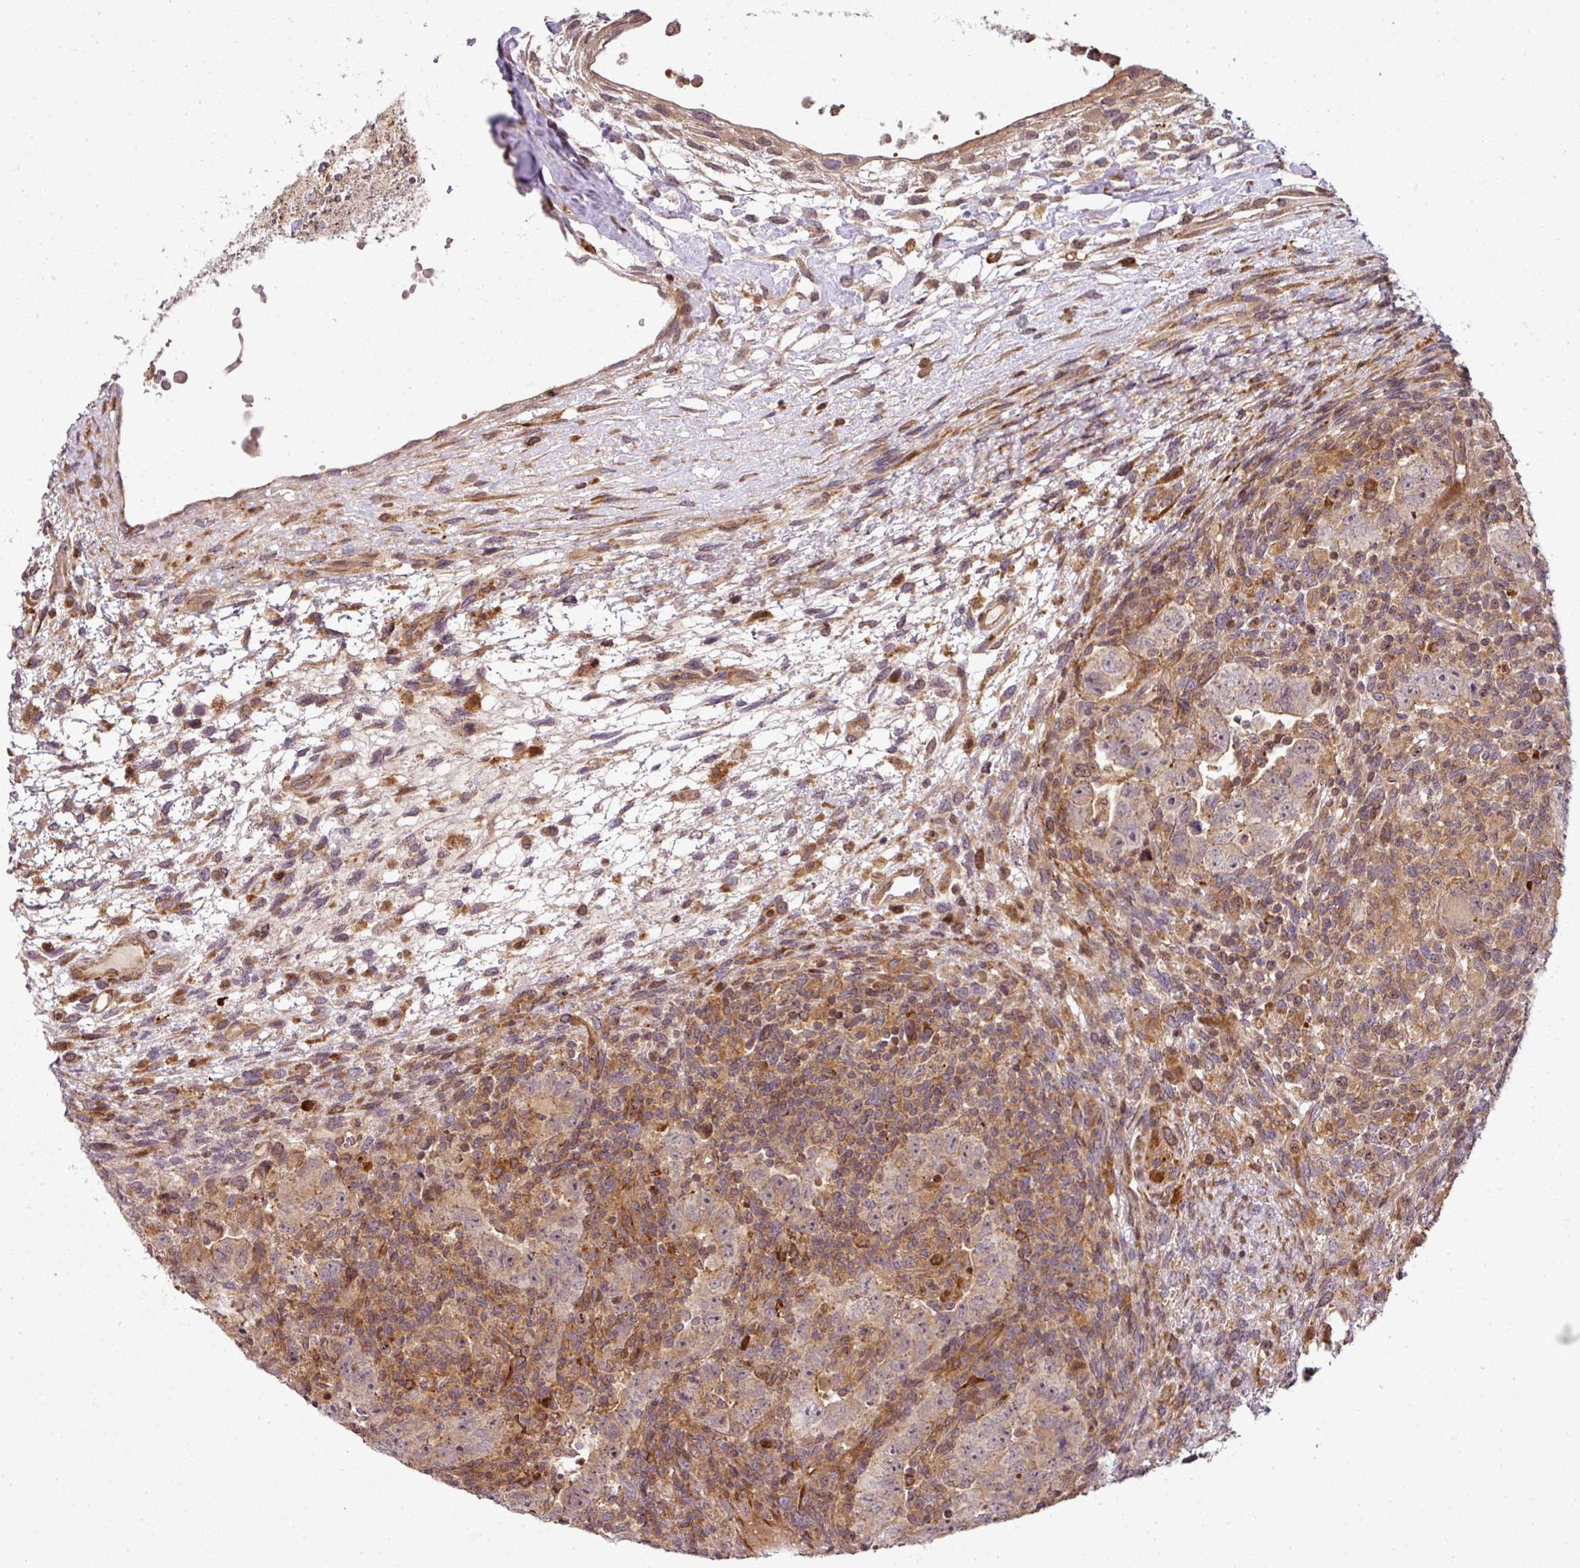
{"staining": {"intensity": "weak", "quantity": "<25%", "location": "cytoplasmic/membranous"}, "tissue": "testis cancer", "cell_type": "Tumor cells", "image_type": "cancer", "snomed": [{"axis": "morphology", "description": "Carcinoma, Embryonal, NOS"}, {"axis": "topography", "description": "Testis"}], "caption": "DAB (3,3'-diaminobenzidine) immunohistochemical staining of human testis cancer displays no significant staining in tumor cells. (Immunohistochemistry, brightfield microscopy, high magnification).", "gene": "ATAT1", "patient": {"sex": "male", "age": 24}}